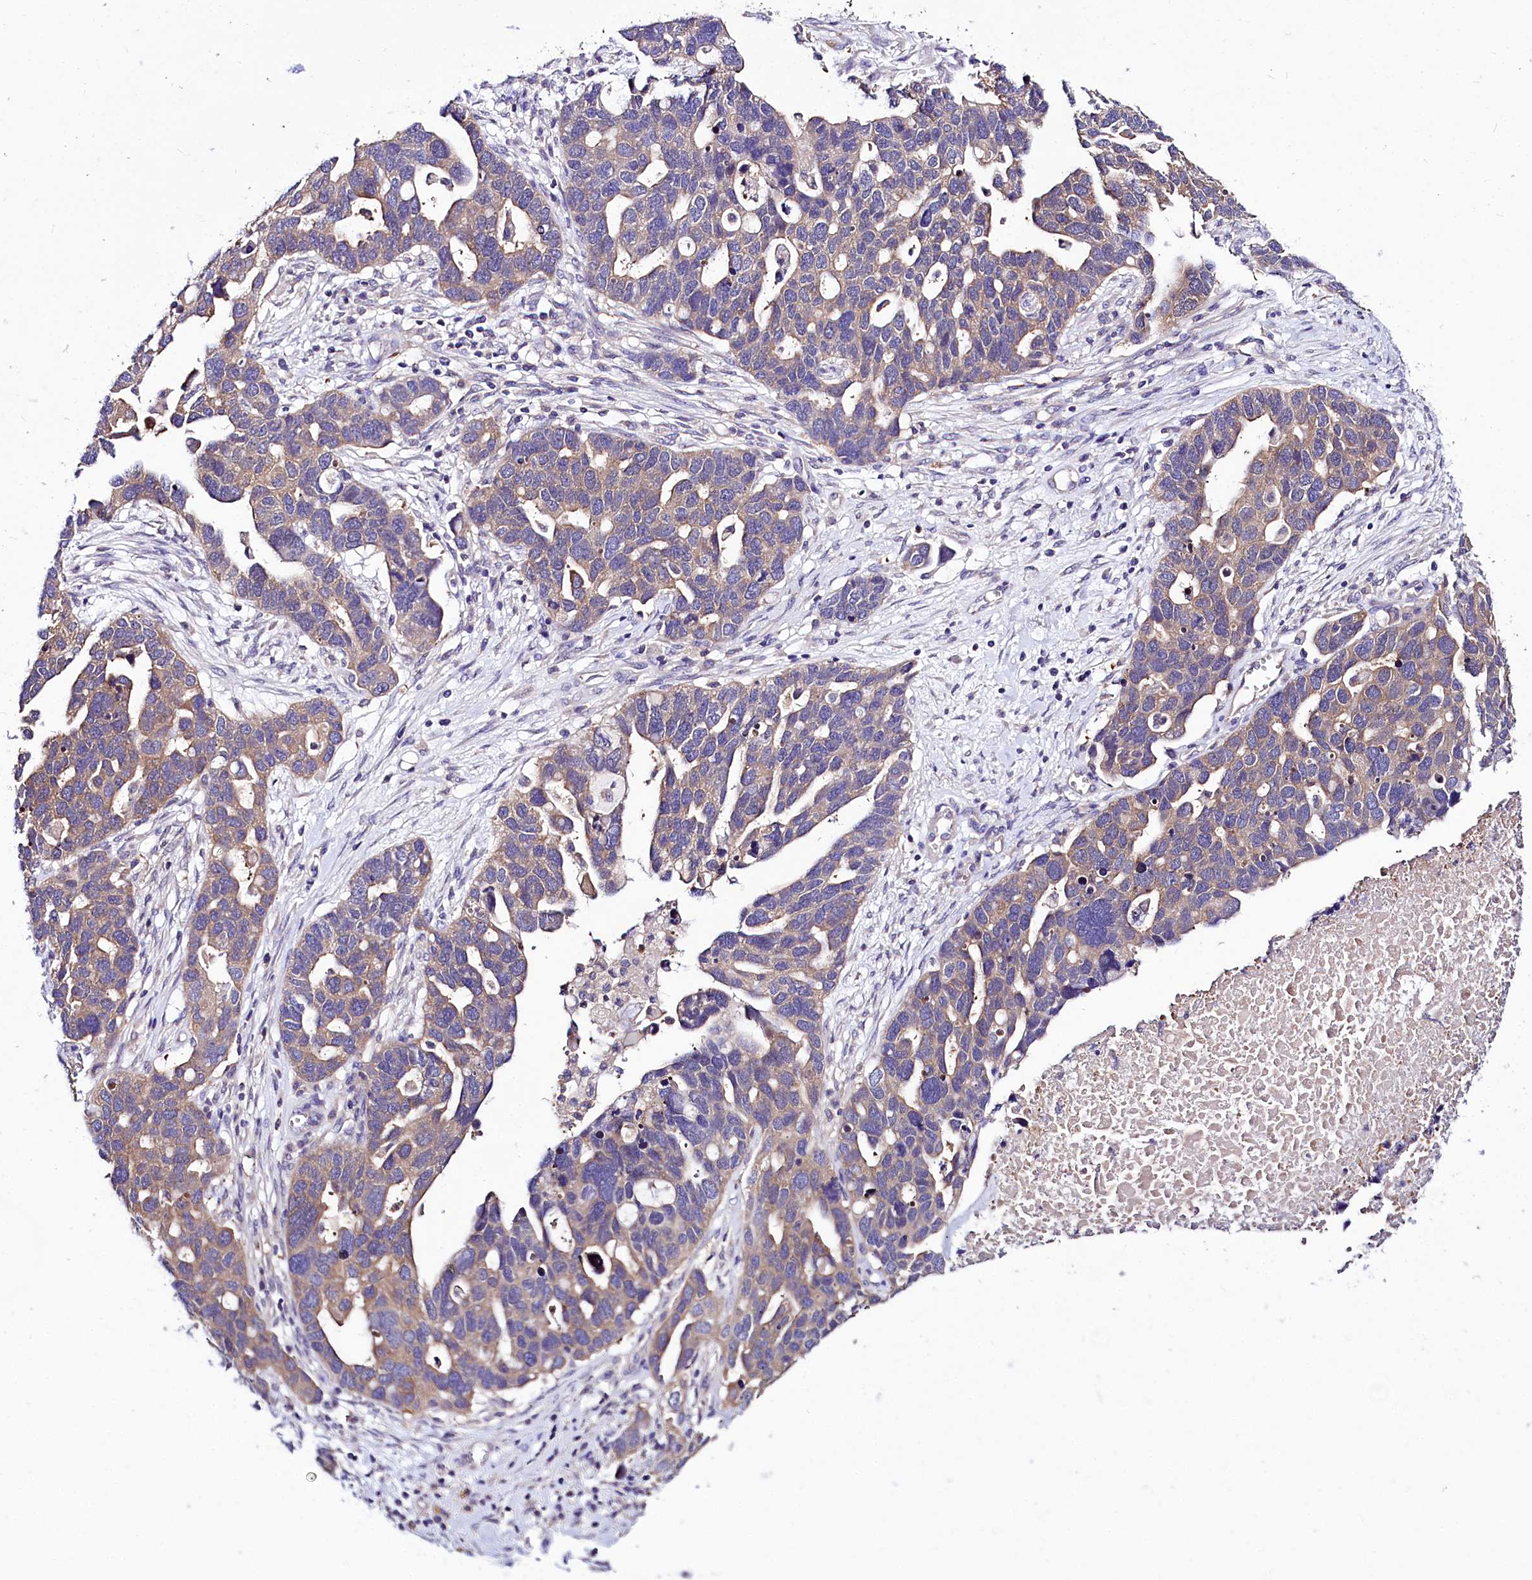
{"staining": {"intensity": "weak", "quantity": "25%-75%", "location": "cytoplasmic/membranous"}, "tissue": "ovarian cancer", "cell_type": "Tumor cells", "image_type": "cancer", "snomed": [{"axis": "morphology", "description": "Cystadenocarcinoma, serous, NOS"}, {"axis": "topography", "description": "Ovary"}], "caption": "There is low levels of weak cytoplasmic/membranous staining in tumor cells of ovarian cancer (serous cystadenocarcinoma), as demonstrated by immunohistochemical staining (brown color).", "gene": "ABHD5", "patient": {"sex": "female", "age": 54}}